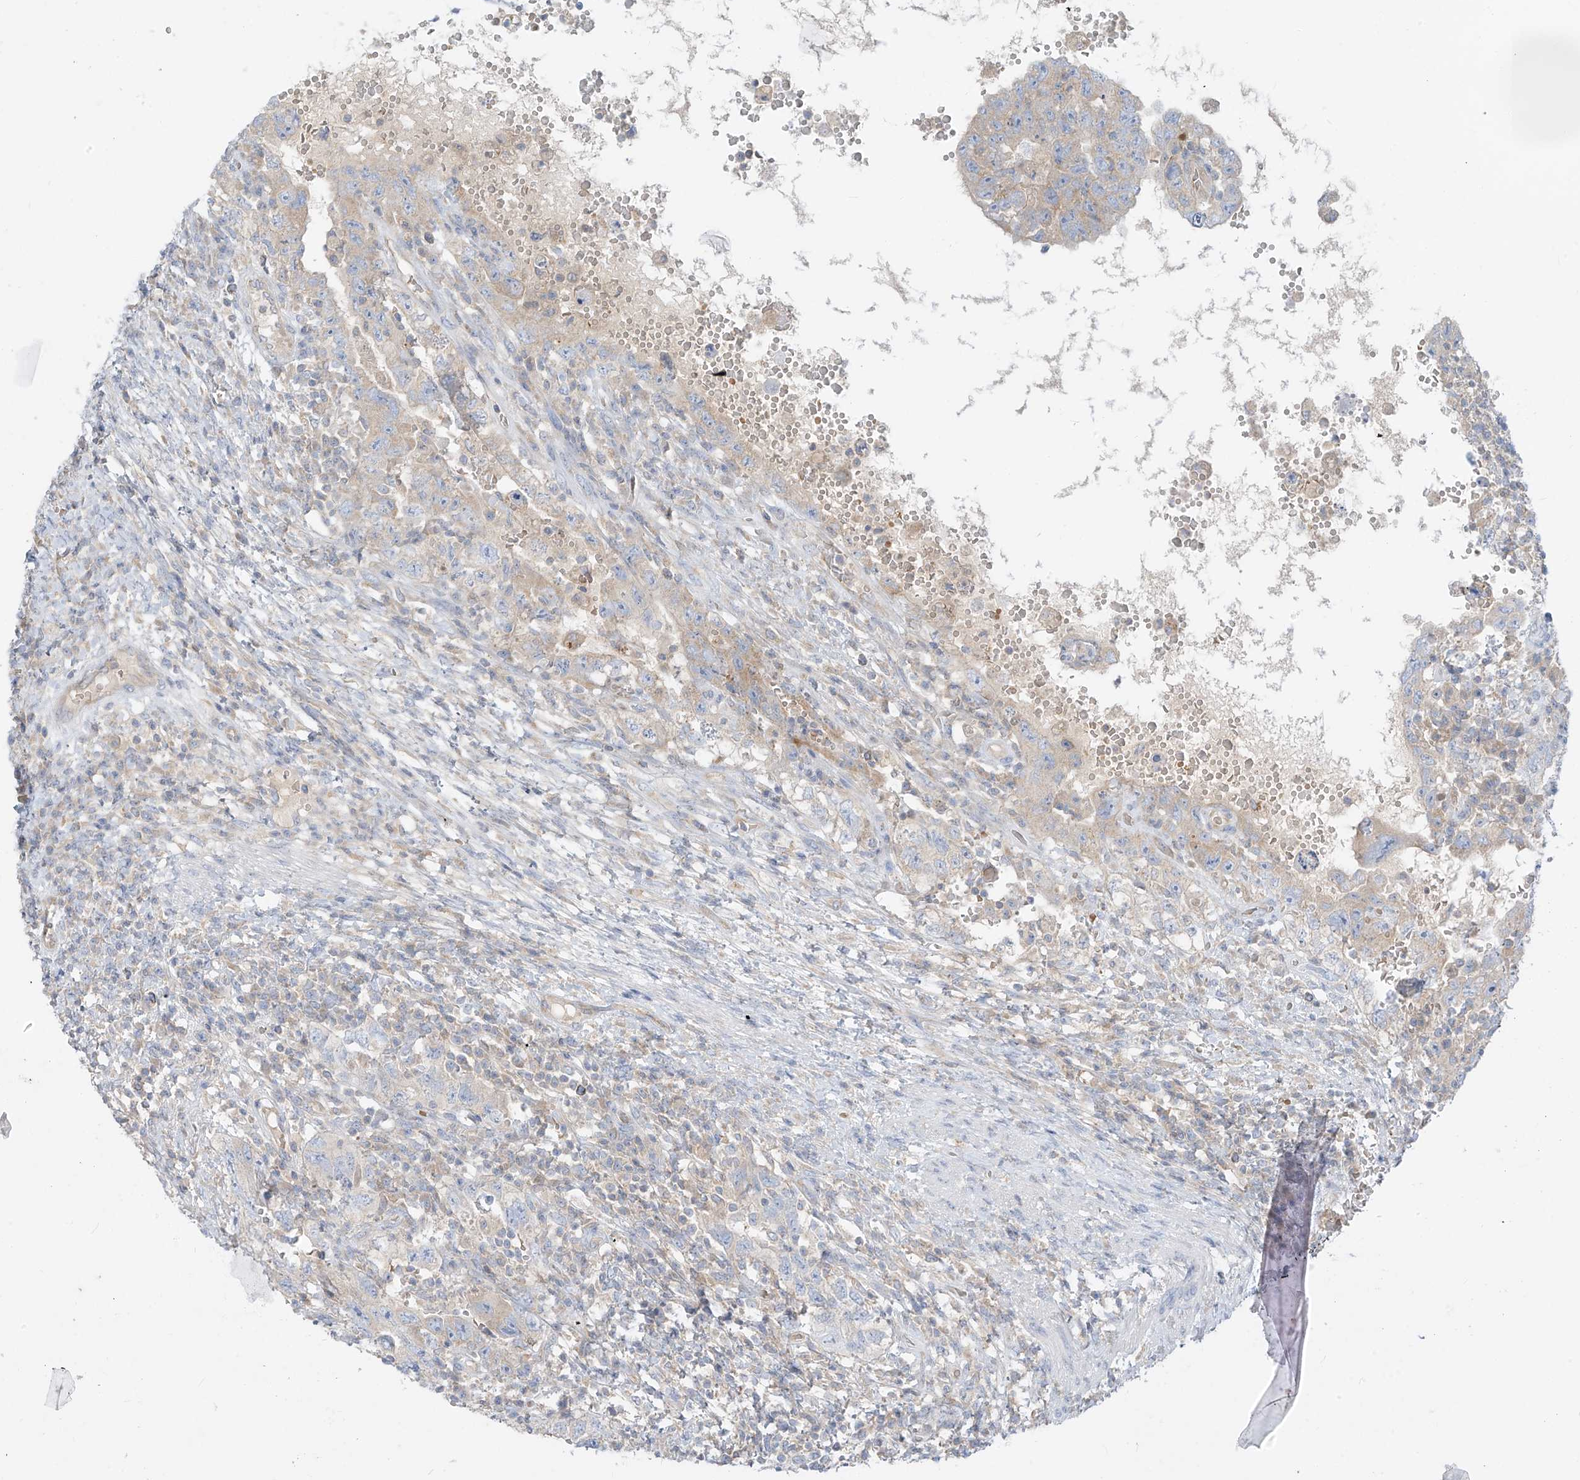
{"staining": {"intensity": "weak", "quantity": "25%-75%", "location": "cytoplasmic/membranous"}, "tissue": "testis cancer", "cell_type": "Tumor cells", "image_type": "cancer", "snomed": [{"axis": "morphology", "description": "Carcinoma, Embryonal, NOS"}, {"axis": "topography", "description": "Testis"}], "caption": "Immunohistochemical staining of testis cancer demonstrates low levels of weak cytoplasmic/membranous protein positivity in about 25%-75% of tumor cells. (DAB (3,3'-diaminobenzidine) IHC, brown staining for protein, blue staining for nuclei).", "gene": "DGKQ", "patient": {"sex": "male", "age": 26}}